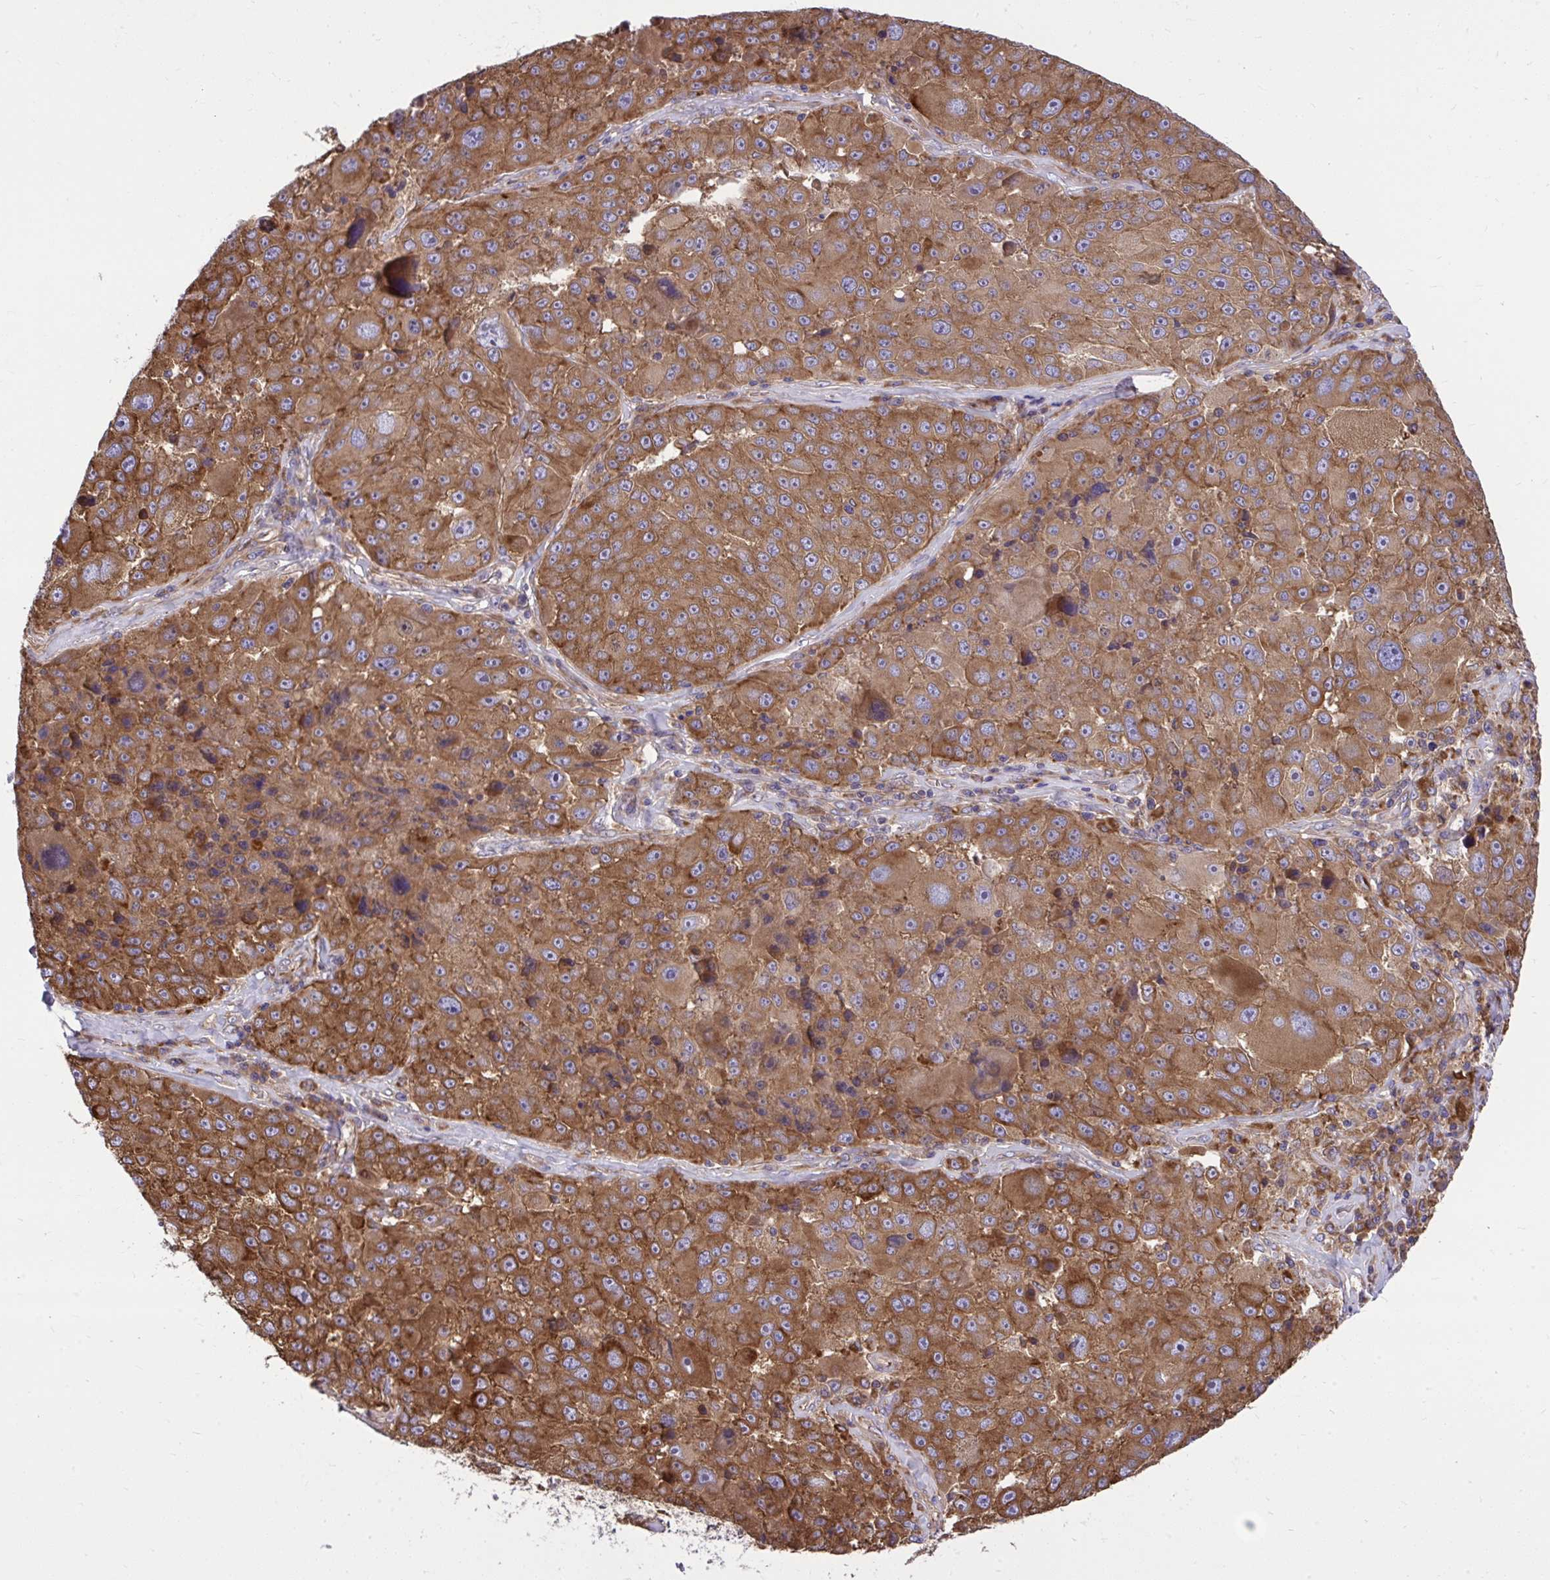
{"staining": {"intensity": "moderate", "quantity": ">75%", "location": "cytoplasmic/membranous"}, "tissue": "melanoma", "cell_type": "Tumor cells", "image_type": "cancer", "snomed": [{"axis": "morphology", "description": "Malignant melanoma, Metastatic site"}, {"axis": "topography", "description": "Lymph node"}], "caption": "Immunohistochemical staining of melanoma demonstrates medium levels of moderate cytoplasmic/membranous positivity in approximately >75% of tumor cells.", "gene": "PAIP2", "patient": {"sex": "male", "age": 62}}